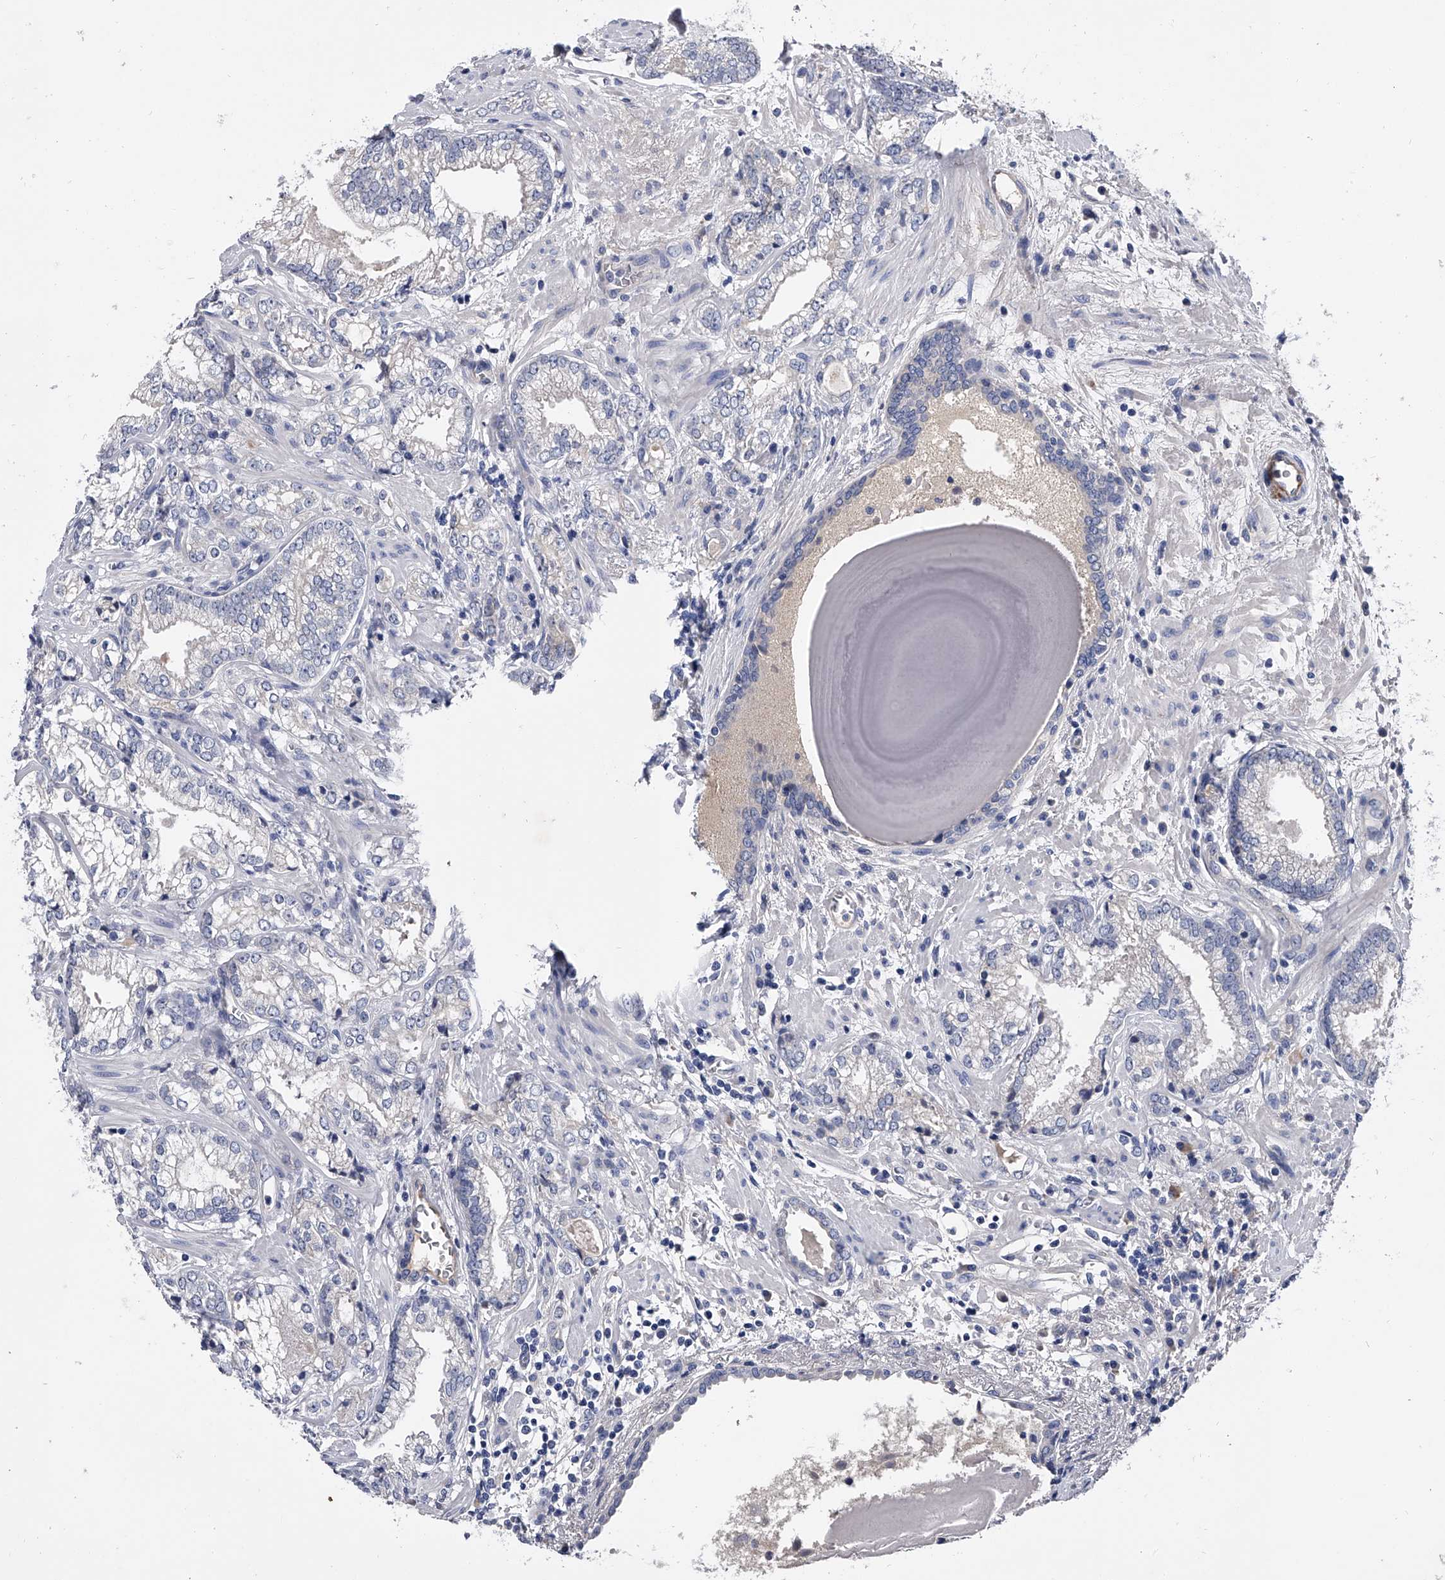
{"staining": {"intensity": "negative", "quantity": "none", "location": "none"}, "tissue": "prostate cancer", "cell_type": "Tumor cells", "image_type": "cancer", "snomed": [{"axis": "morphology", "description": "Normal morphology"}, {"axis": "morphology", "description": "Adenocarcinoma, Low grade"}, {"axis": "topography", "description": "Prostate"}], "caption": "A high-resolution image shows immunohistochemistry staining of prostate cancer, which demonstrates no significant positivity in tumor cells.", "gene": "EFCAB7", "patient": {"sex": "male", "age": 72}}